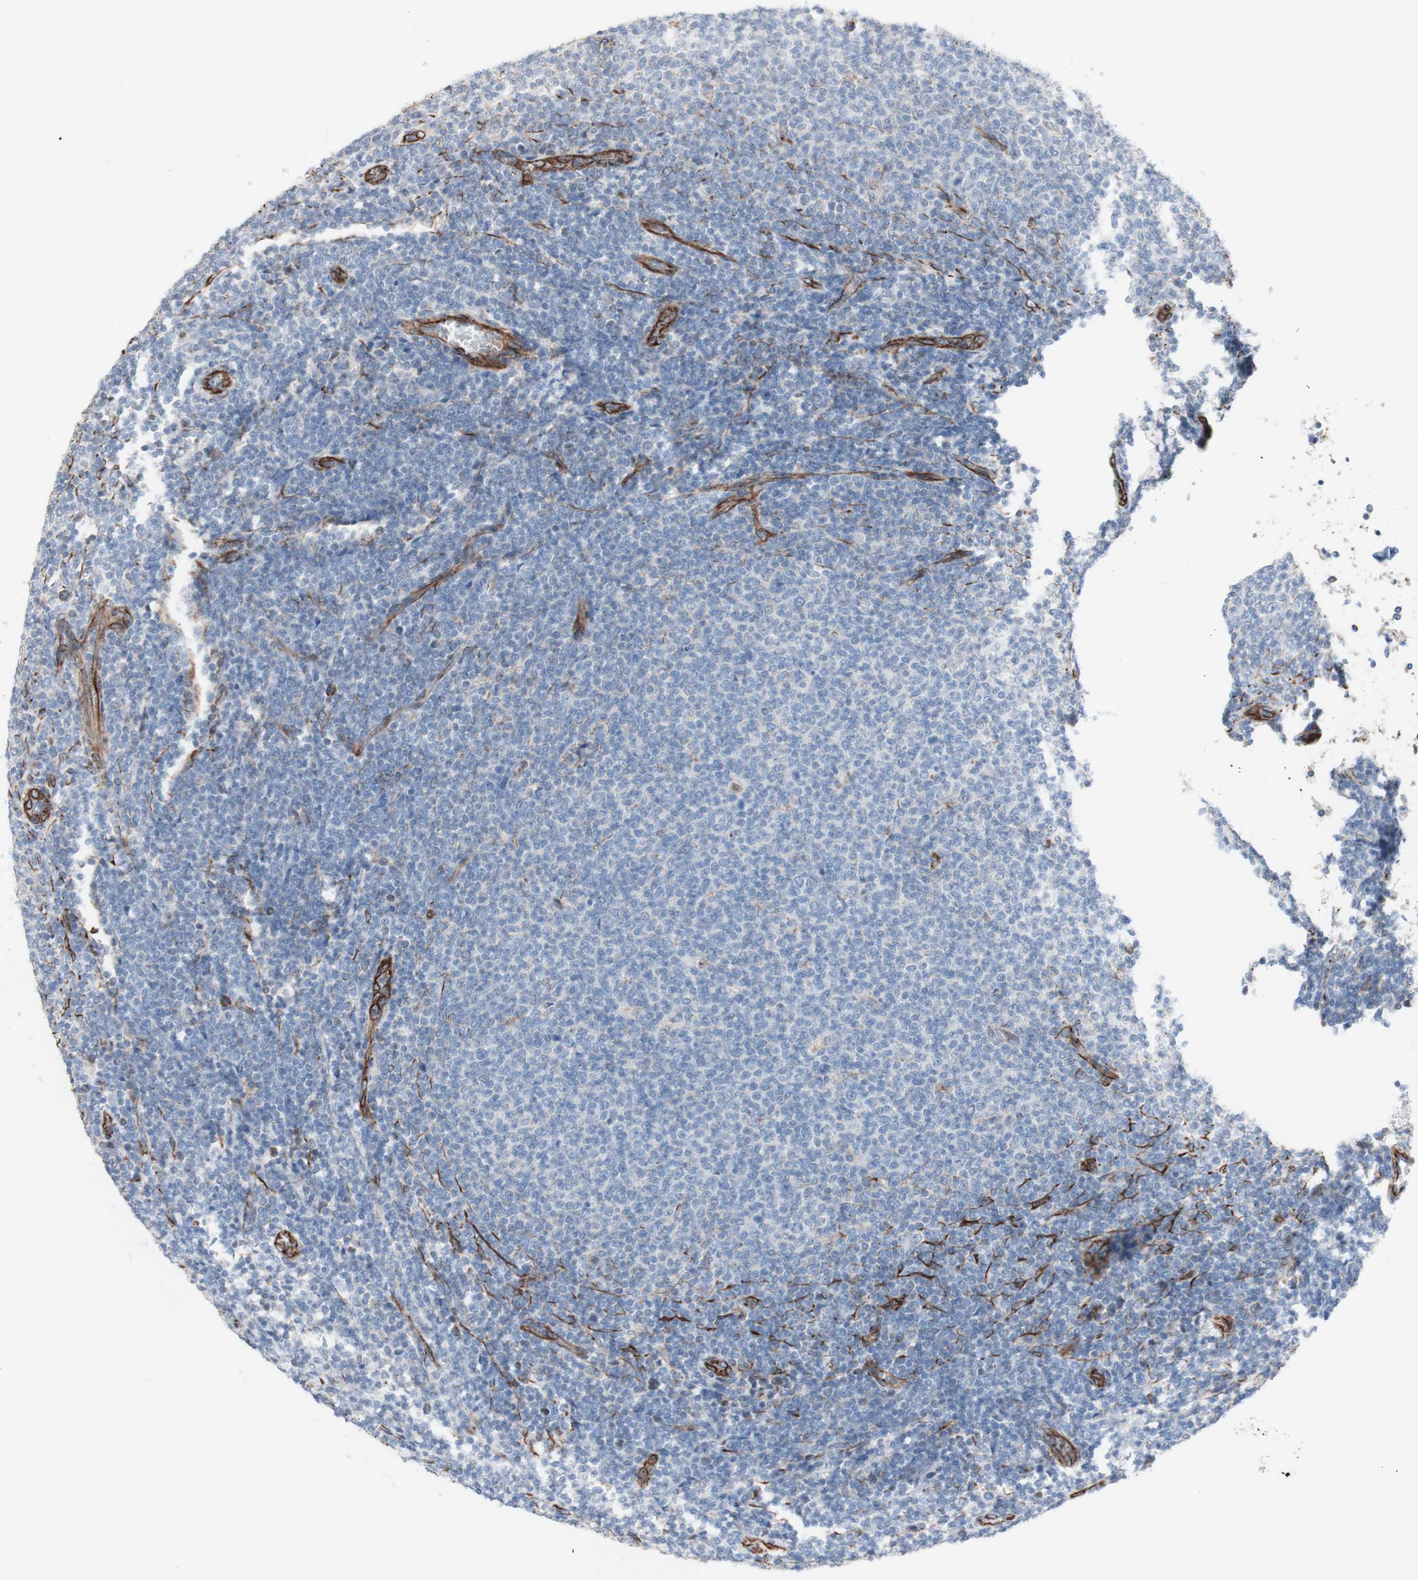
{"staining": {"intensity": "negative", "quantity": "none", "location": "none"}, "tissue": "lymphoma", "cell_type": "Tumor cells", "image_type": "cancer", "snomed": [{"axis": "morphology", "description": "Malignant lymphoma, non-Hodgkin's type, Low grade"}, {"axis": "topography", "description": "Lymph node"}], "caption": "Immunohistochemical staining of malignant lymphoma, non-Hodgkin's type (low-grade) exhibits no significant staining in tumor cells. (DAB (3,3'-diaminobenzidine) immunohistochemistry, high magnification).", "gene": "AGPAT5", "patient": {"sex": "male", "age": 66}}